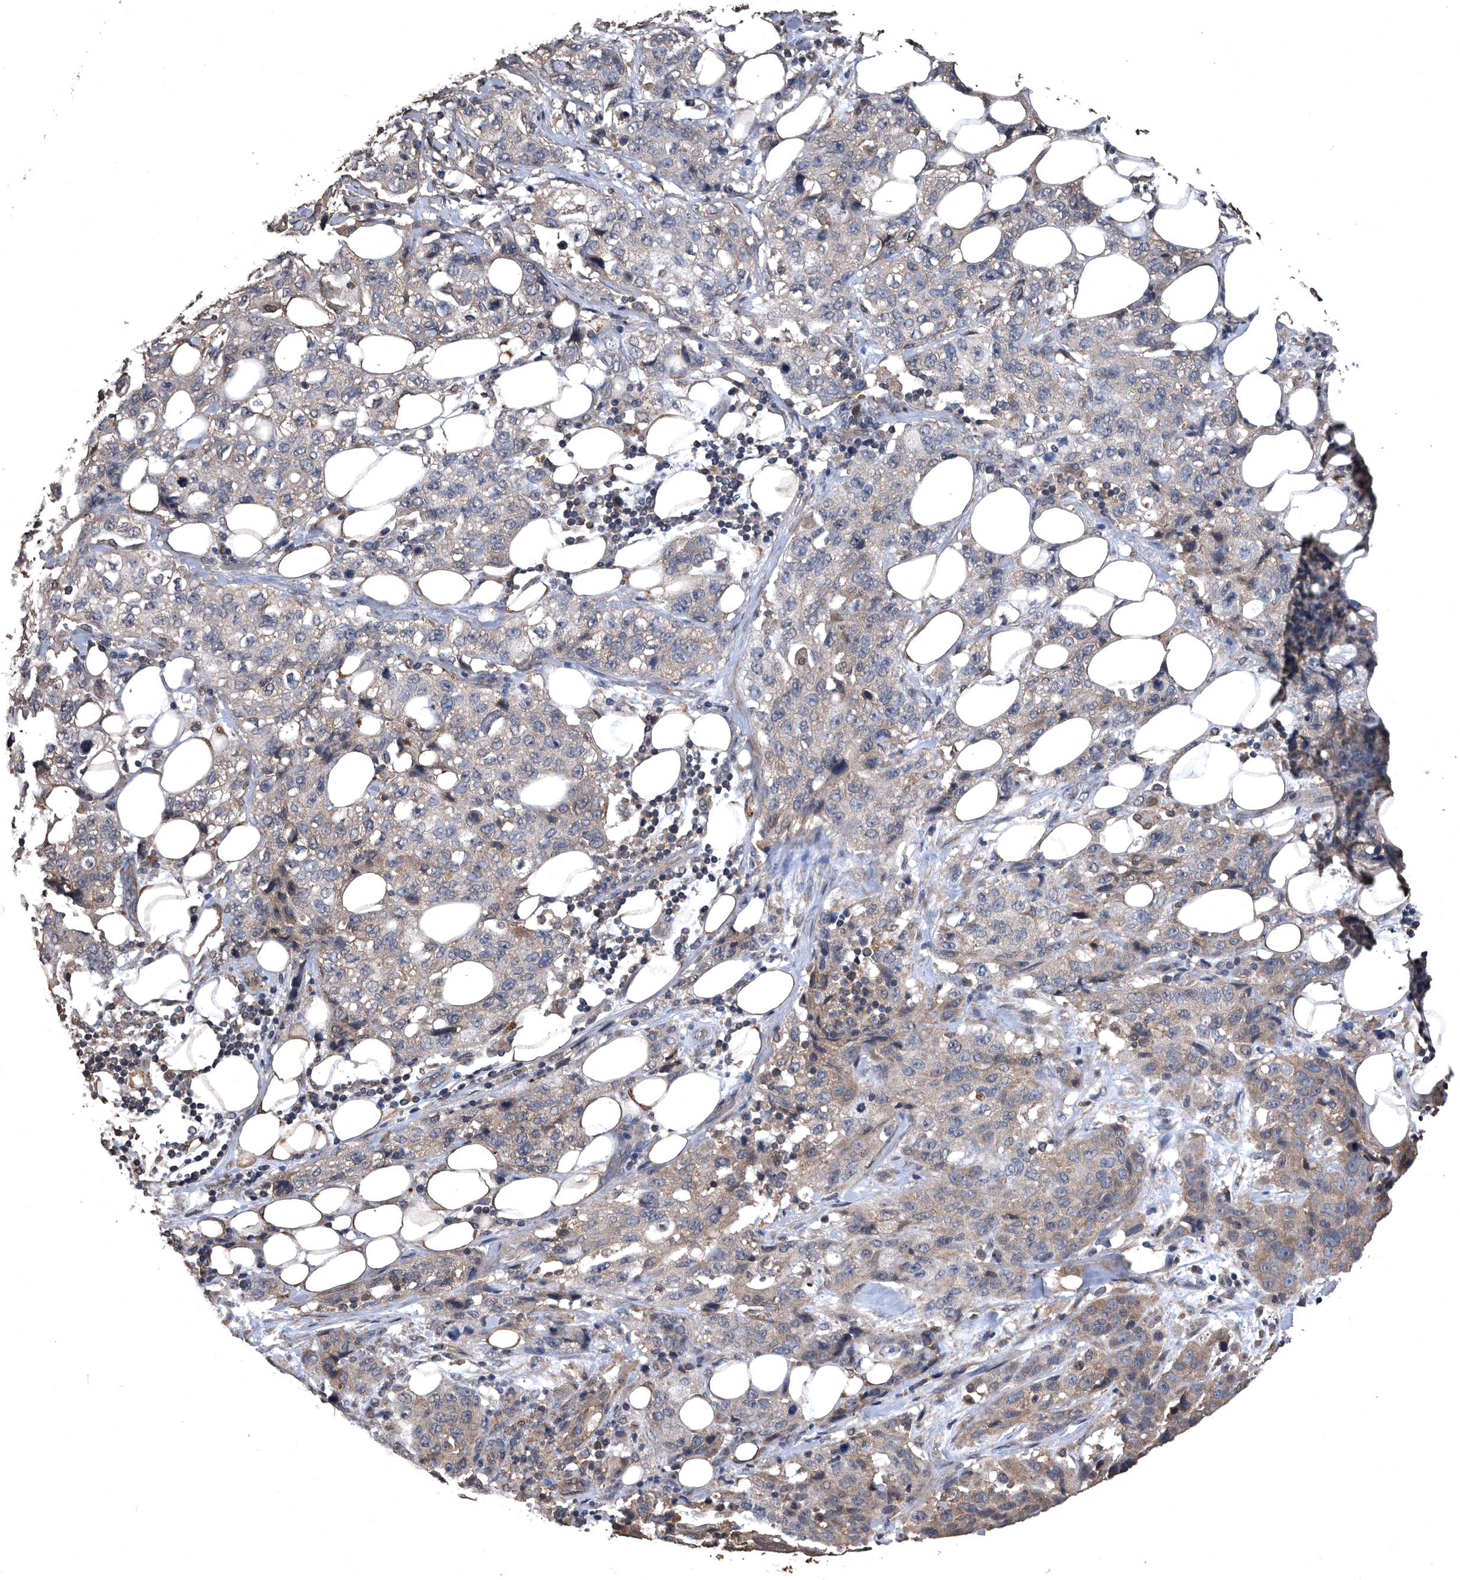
{"staining": {"intensity": "weak", "quantity": "25%-75%", "location": "cytoplasmic/membranous"}, "tissue": "stomach cancer", "cell_type": "Tumor cells", "image_type": "cancer", "snomed": [{"axis": "morphology", "description": "Adenocarcinoma, NOS"}, {"axis": "topography", "description": "Stomach"}], "caption": "This is an image of immunohistochemistry (IHC) staining of stomach cancer, which shows weak positivity in the cytoplasmic/membranous of tumor cells.", "gene": "NRBP1", "patient": {"sex": "male", "age": 48}}